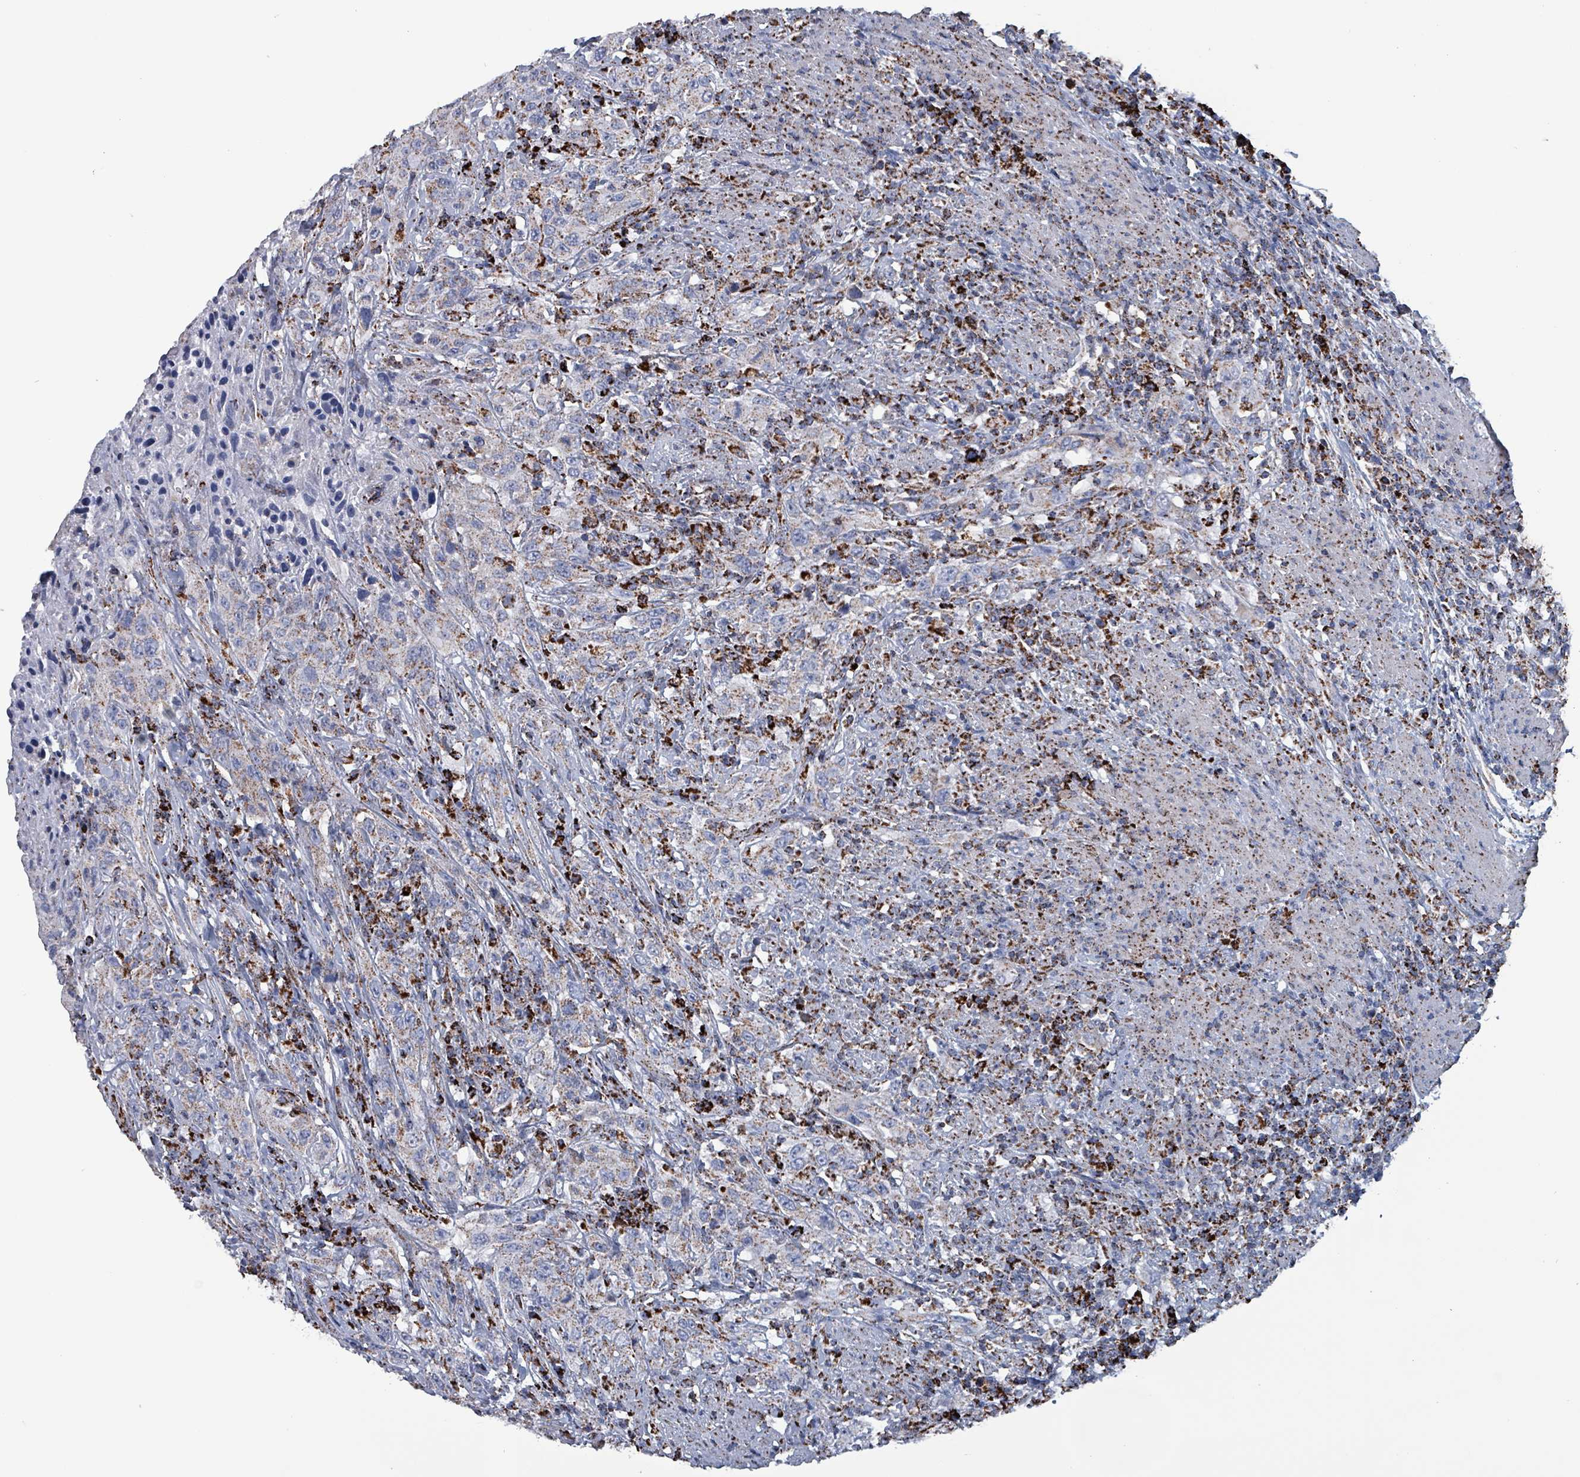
{"staining": {"intensity": "moderate", "quantity": "25%-75%", "location": "cytoplasmic/membranous"}, "tissue": "urothelial cancer", "cell_type": "Tumor cells", "image_type": "cancer", "snomed": [{"axis": "morphology", "description": "Urothelial carcinoma, High grade"}, {"axis": "topography", "description": "Urinary bladder"}], "caption": "IHC histopathology image of neoplastic tissue: human urothelial cancer stained using immunohistochemistry (IHC) reveals medium levels of moderate protein expression localized specifically in the cytoplasmic/membranous of tumor cells, appearing as a cytoplasmic/membranous brown color.", "gene": "IDH3B", "patient": {"sex": "male", "age": 61}}